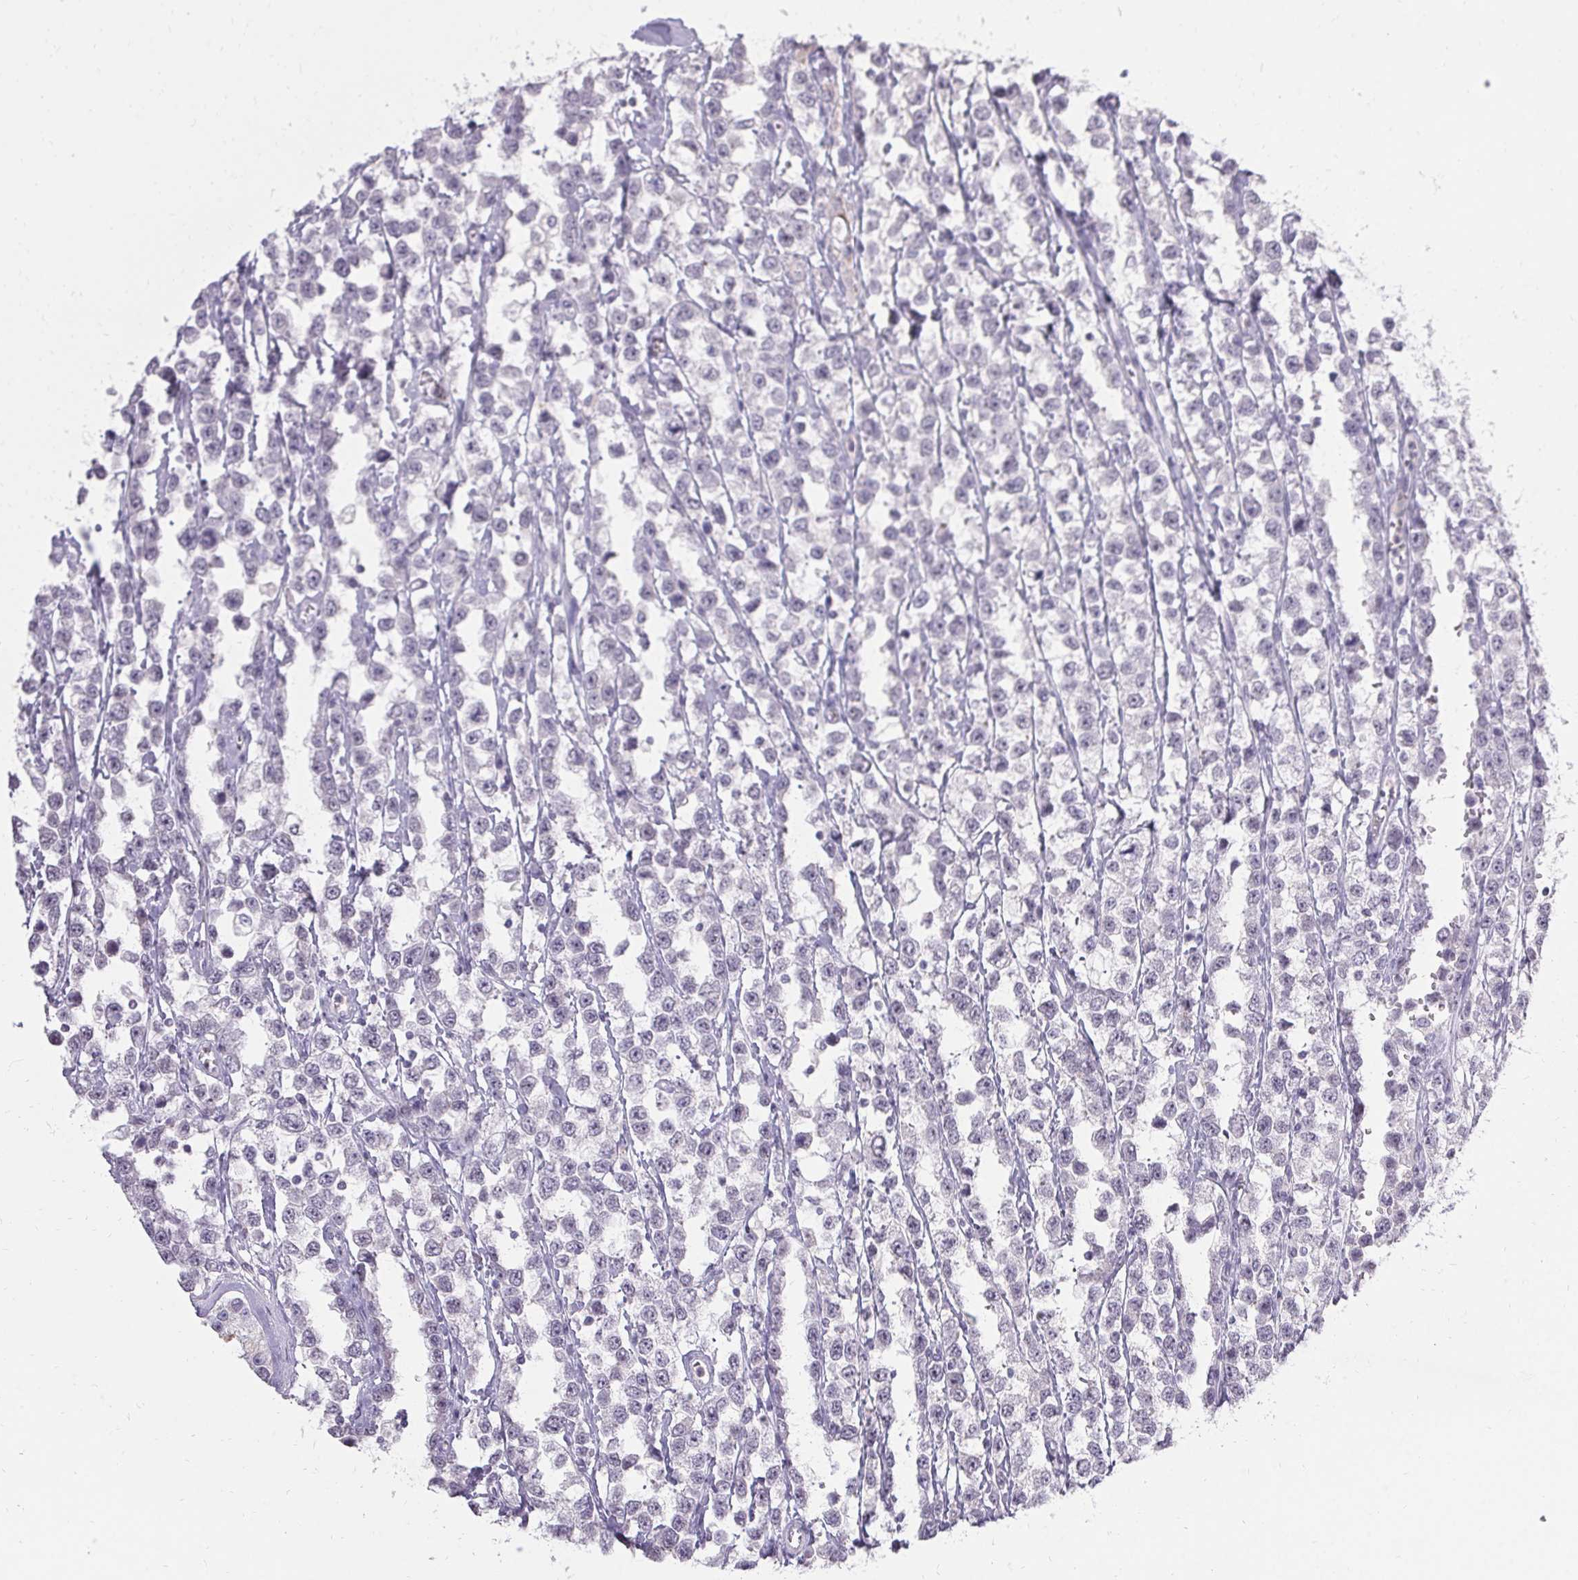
{"staining": {"intensity": "negative", "quantity": "none", "location": "none"}, "tissue": "testis cancer", "cell_type": "Tumor cells", "image_type": "cancer", "snomed": [{"axis": "morphology", "description": "Seminoma, NOS"}, {"axis": "topography", "description": "Testis"}], "caption": "Immunohistochemical staining of human testis seminoma displays no significant expression in tumor cells.", "gene": "PMEL", "patient": {"sex": "male", "age": 34}}